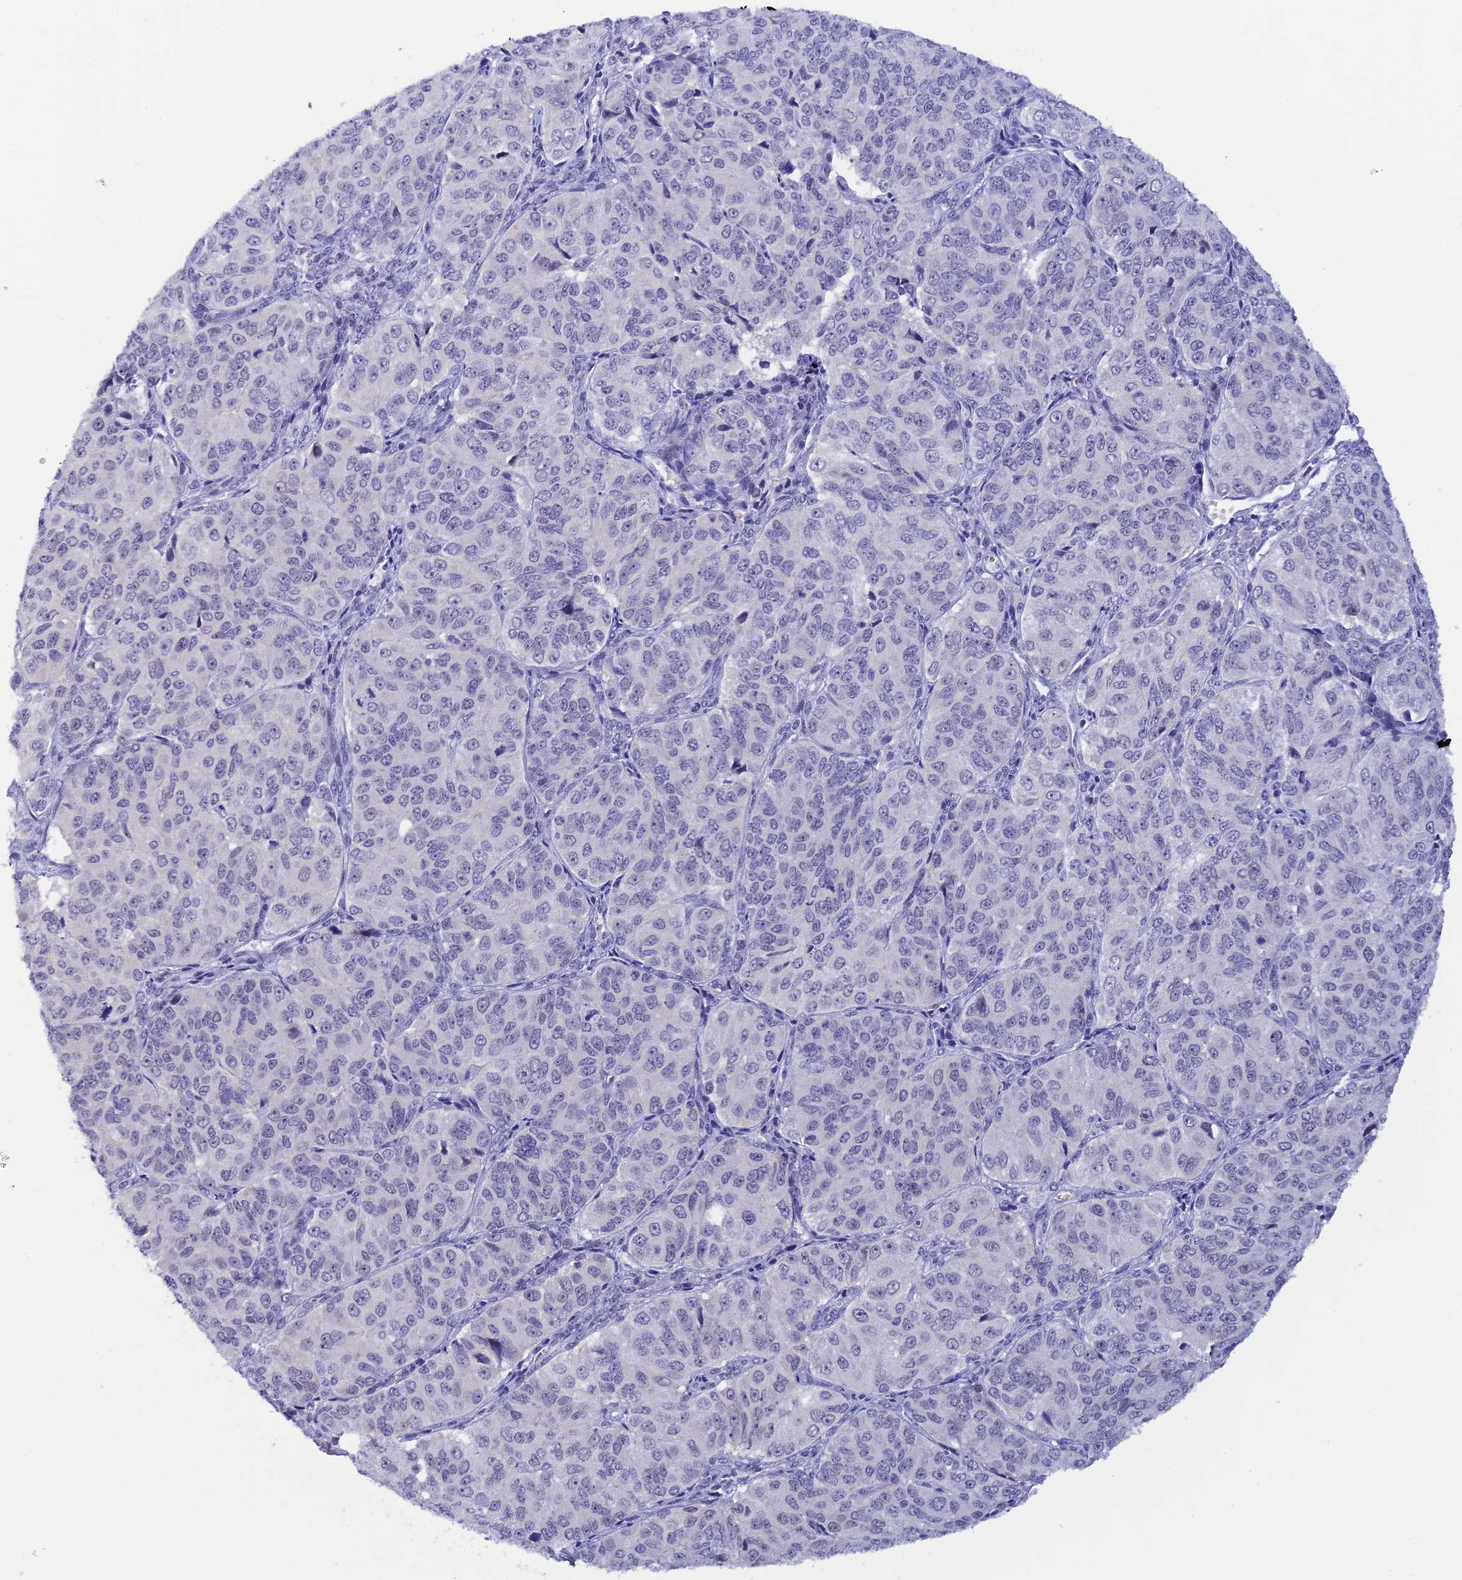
{"staining": {"intensity": "negative", "quantity": "none", "location": "none"}, "tissue": "ovarian cancer", "cell_type": "Tumor cells", "image_type": "cancer", "snomed": [{"axis": "morphology", "description": "Carcinoma, endometroid"}, {"axis": "topography", "description": "Ovary"}], "caption": "A high-resolution image shows immunohistochemistry staining of ovarian cancer (endometroid carcinoma), which reveals no significant expression in tumor cells.", "gene": "RASGEF1B", "patient": {"sex": "female", "age": 51}}